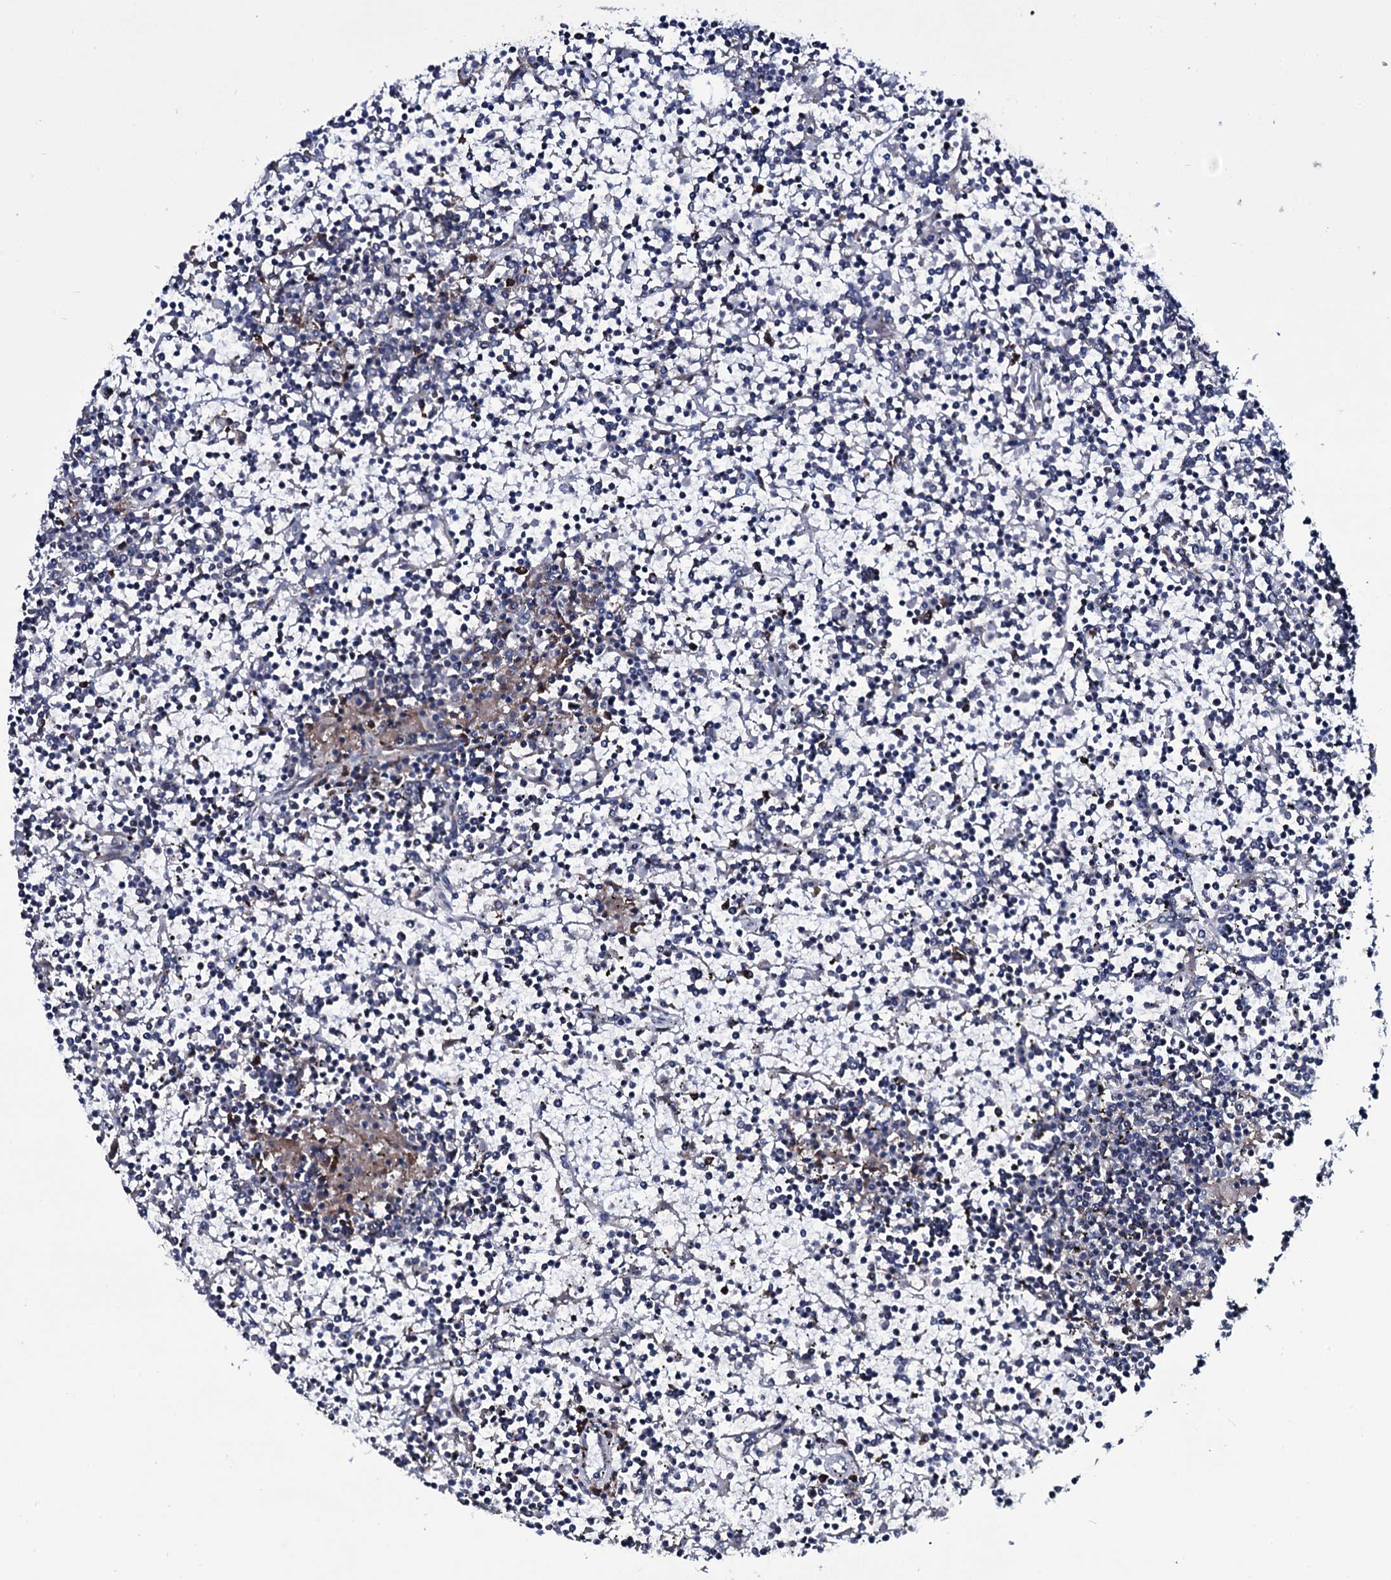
{"staining": {"intensity": "negative", "quantity": "none", "location": "none"}, "tissue": "lymphoma", "cell_type": "Tumor cells", "image_type": "cancer", "snomed": [{"axis": "morphology", "description": "Malignant lymphoma, non-Hodgkin's type, Low grade"}, {"axis": "topography", "description": "Spleen"}], "caption": "This is an IHC micrograph of human malignant lymphoma, non-Hodgkin's type (low-grade). There is no expression in tumor cells.", "gene": "VAMP8", "patient": {"sex": "female", "age": 19}}